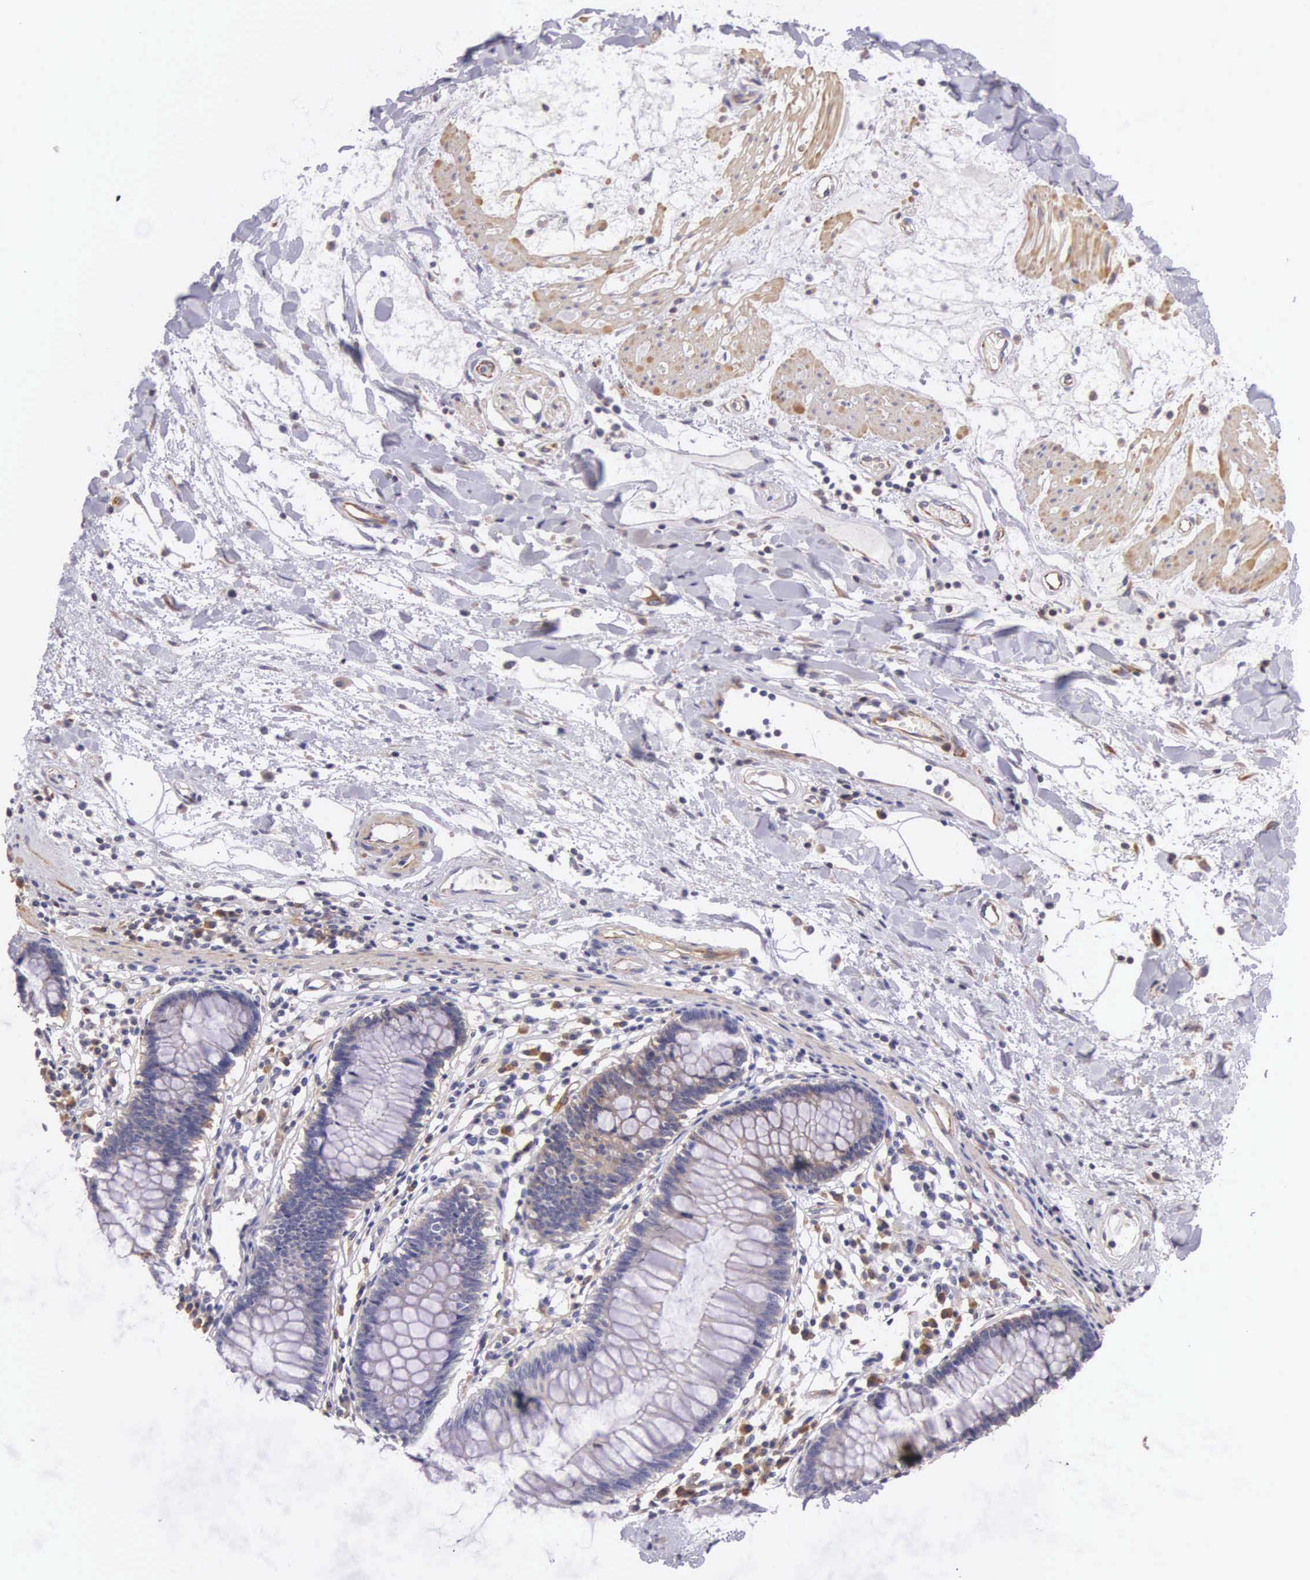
{"staining": {"intensity": "weak", "quantity": ">75%", "location": "cytoplasmic/membranous"}, "tissue": "colon", "cell_type": "Endothelial cells", "image_type": "normal", "snomed": [{"axis": "morphology", "description": "Normal tissue, NOS"}, {"axis": "topography", "description": "Colon"}], "caption": "Immunohistochemical staining of benign human colon exhibits >75% levels of weak cytoplasmic/membranous protein expression in about >75% of endothelial cells. The protein of interest is shown in brown color, while the nuclei are stained blue.", "gene": "OSBPL3", "patient": {"sex": "female", "age": 55}}